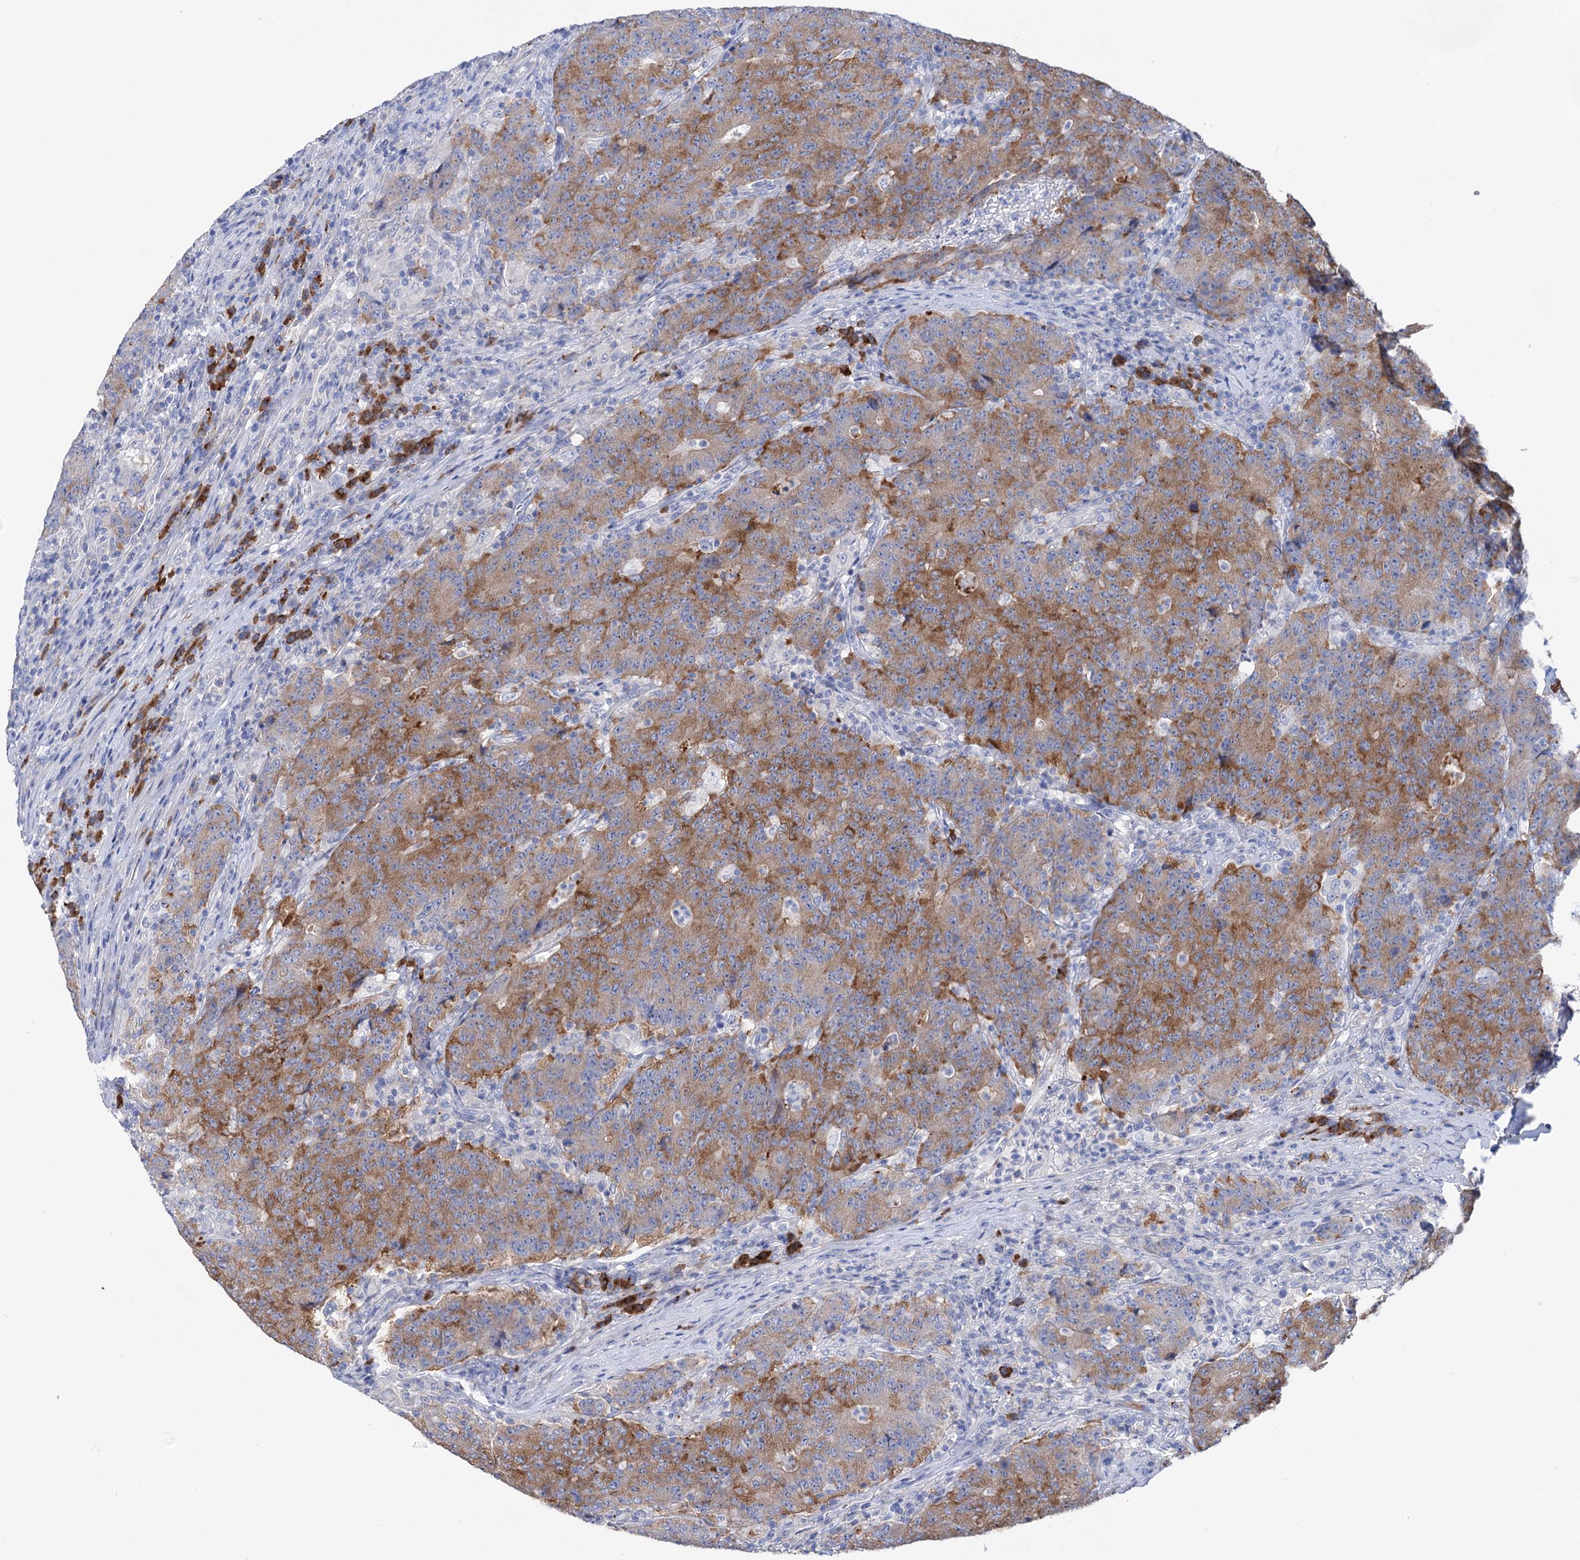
{"staining": {"intensity": "moderate", "quantity": ">75%", "location": "cytoplasmic/membranous"}, "tissue": "colorectal cancer", "cell_type": "Tumor cells", "image_type": "cancer", "snomed": [{"axis": "morphology", "description": "Adenocarcinoma, NOS"}, {"axis": "topography", "description": "Colon"}], "caption": "Tumor cells display medium levels of moderate cytoplasmic/membranous expression in about >75% of cells in human colorectal adenocarcinoma.", "gene": "BBS4", "patient": {"sex": "female", "age": 75}}